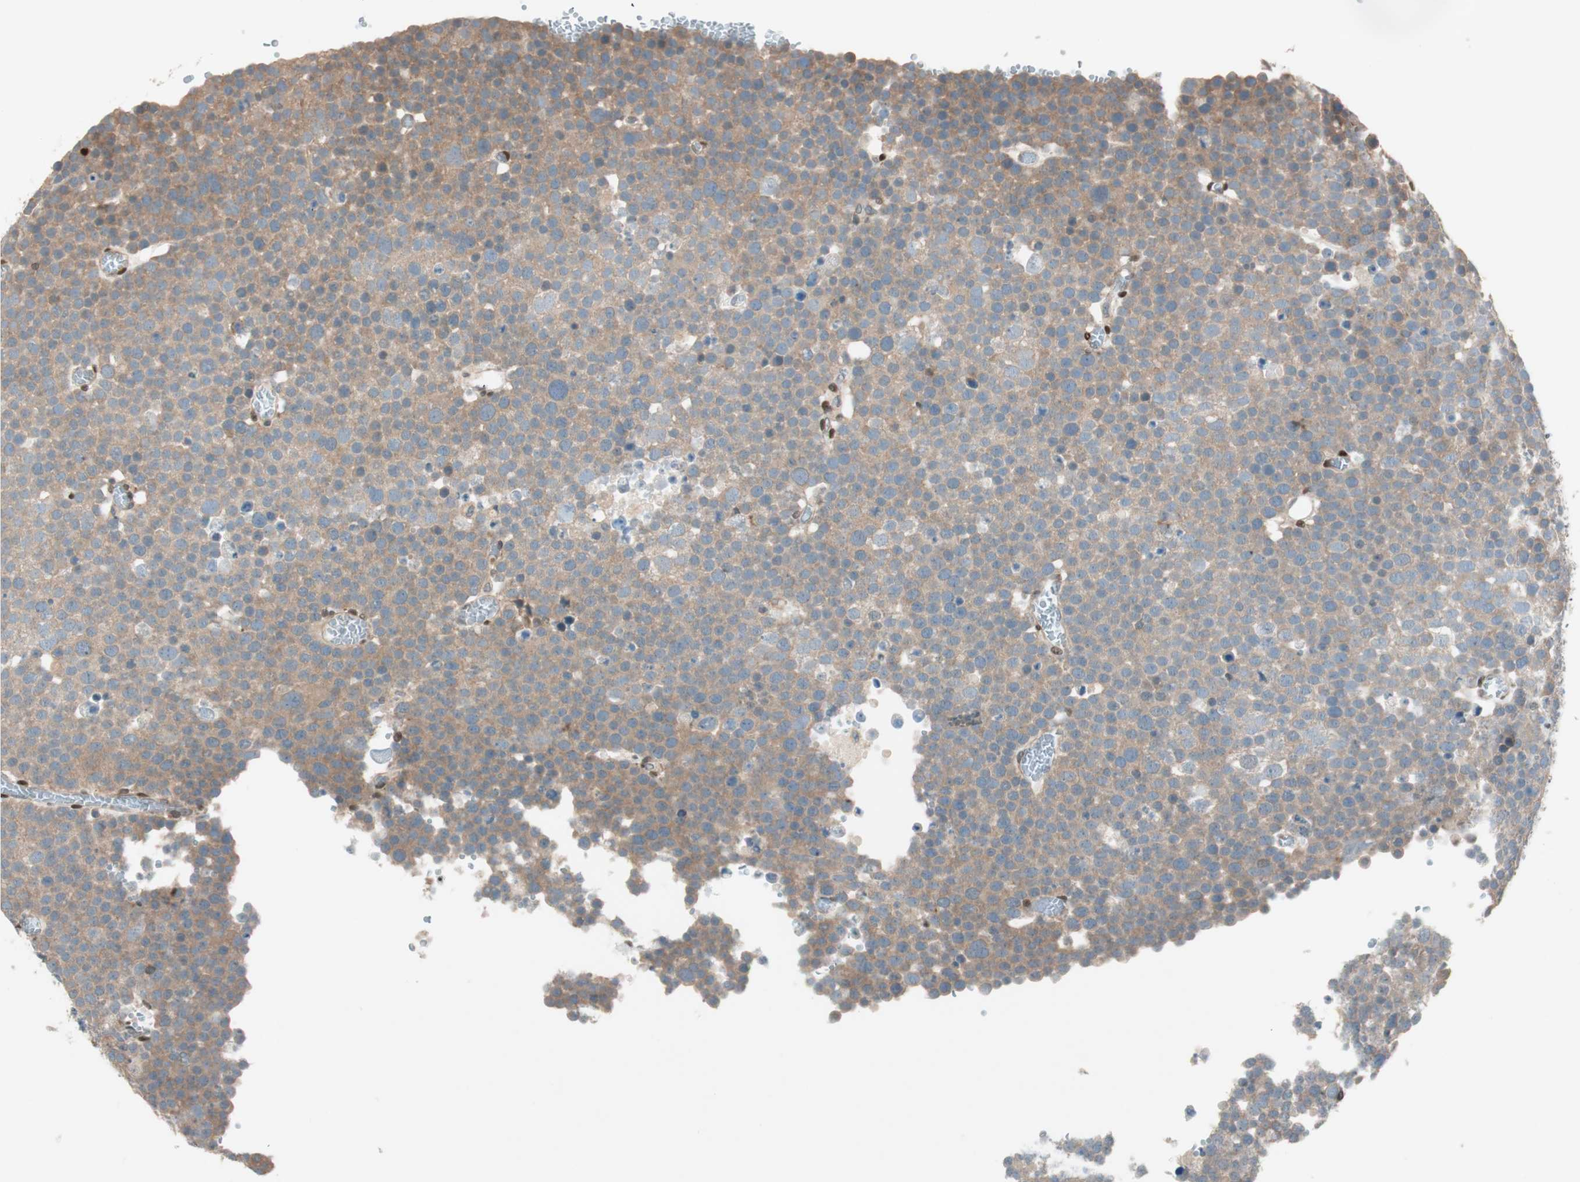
{"staining": {"intensity": "moderate", "quantity": ">75%", "location": "cytoplasmic/membranous"}, "tissue": "testis cancer", "cell_type": "Tumor cells", "image_type": "cancer", "snomed": [{"axis": "morphology", "description": "Seminoma, NOS"}, {"axis": "topography", "description": "Testis"}], "caption": "Protein expression by immunohistochemistry demonstrates moderate cytoplasmic/membranous expression in about >75% of tumor cells in testis seminoma.", "gene": "BIN1", "patient": {"sex": "male", "age": 71}}